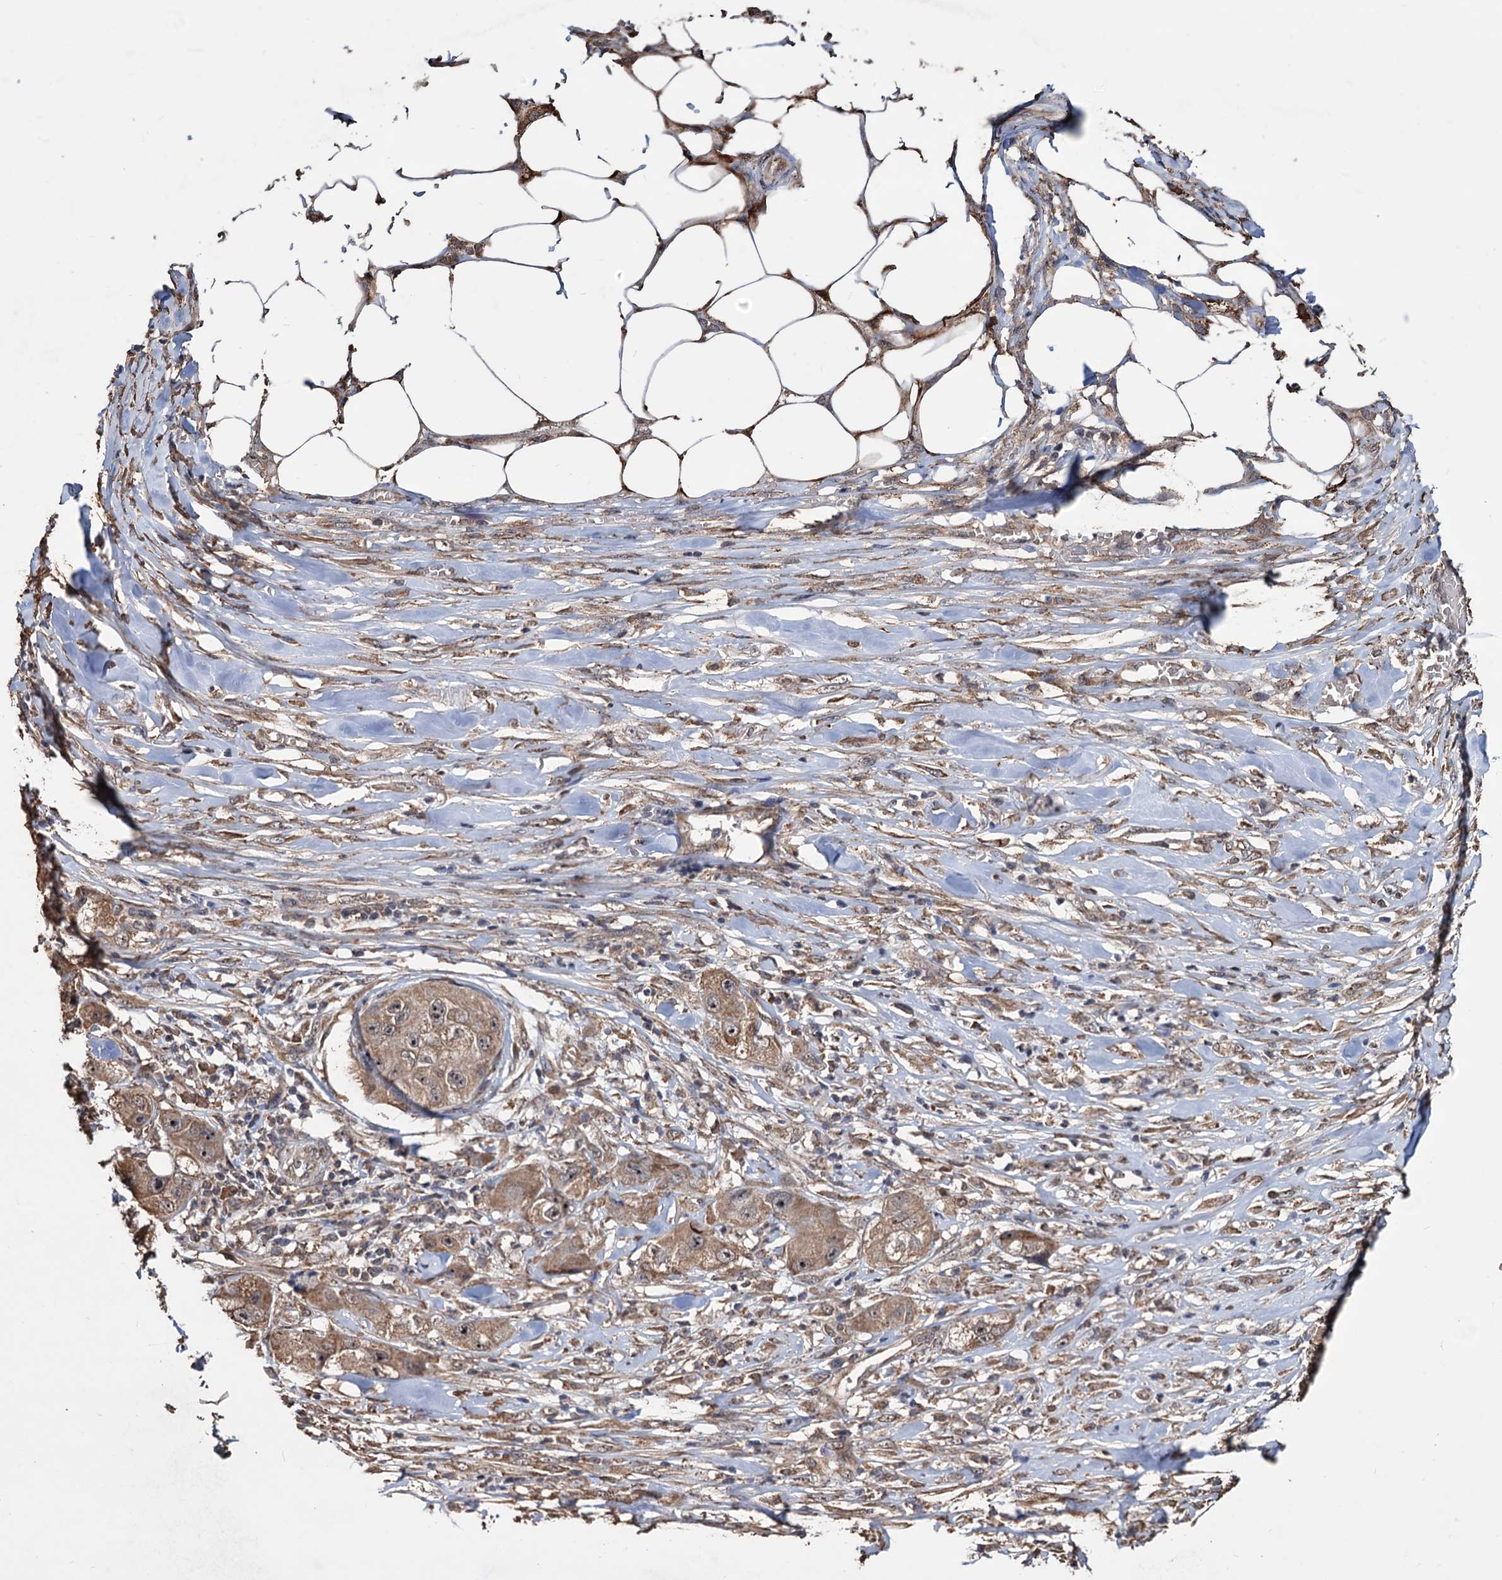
{"staining": {"intensity": "weak", "quantity": ">75%", "location": "cytoplasmic/membranous"}, "tissue": "skin cancer", "cell_type": "Tumor cells", "image_type": "cancer", "snomed": [{"axis": "morphology", "description": "Squamous cell carcinoma, NOS"}, {"axis": "topography", "description": "Skin"}, {"axis": "topography", "description": "Subcutis"}], "caption": "This micrograph demonstrates IHC staining of skin cancer, with low weak cytoplasmic/membranous expression in approximately >75% of tumor cells.", "gene": "TBC1D12", "patient": {"sex": "male", "age": 73}}